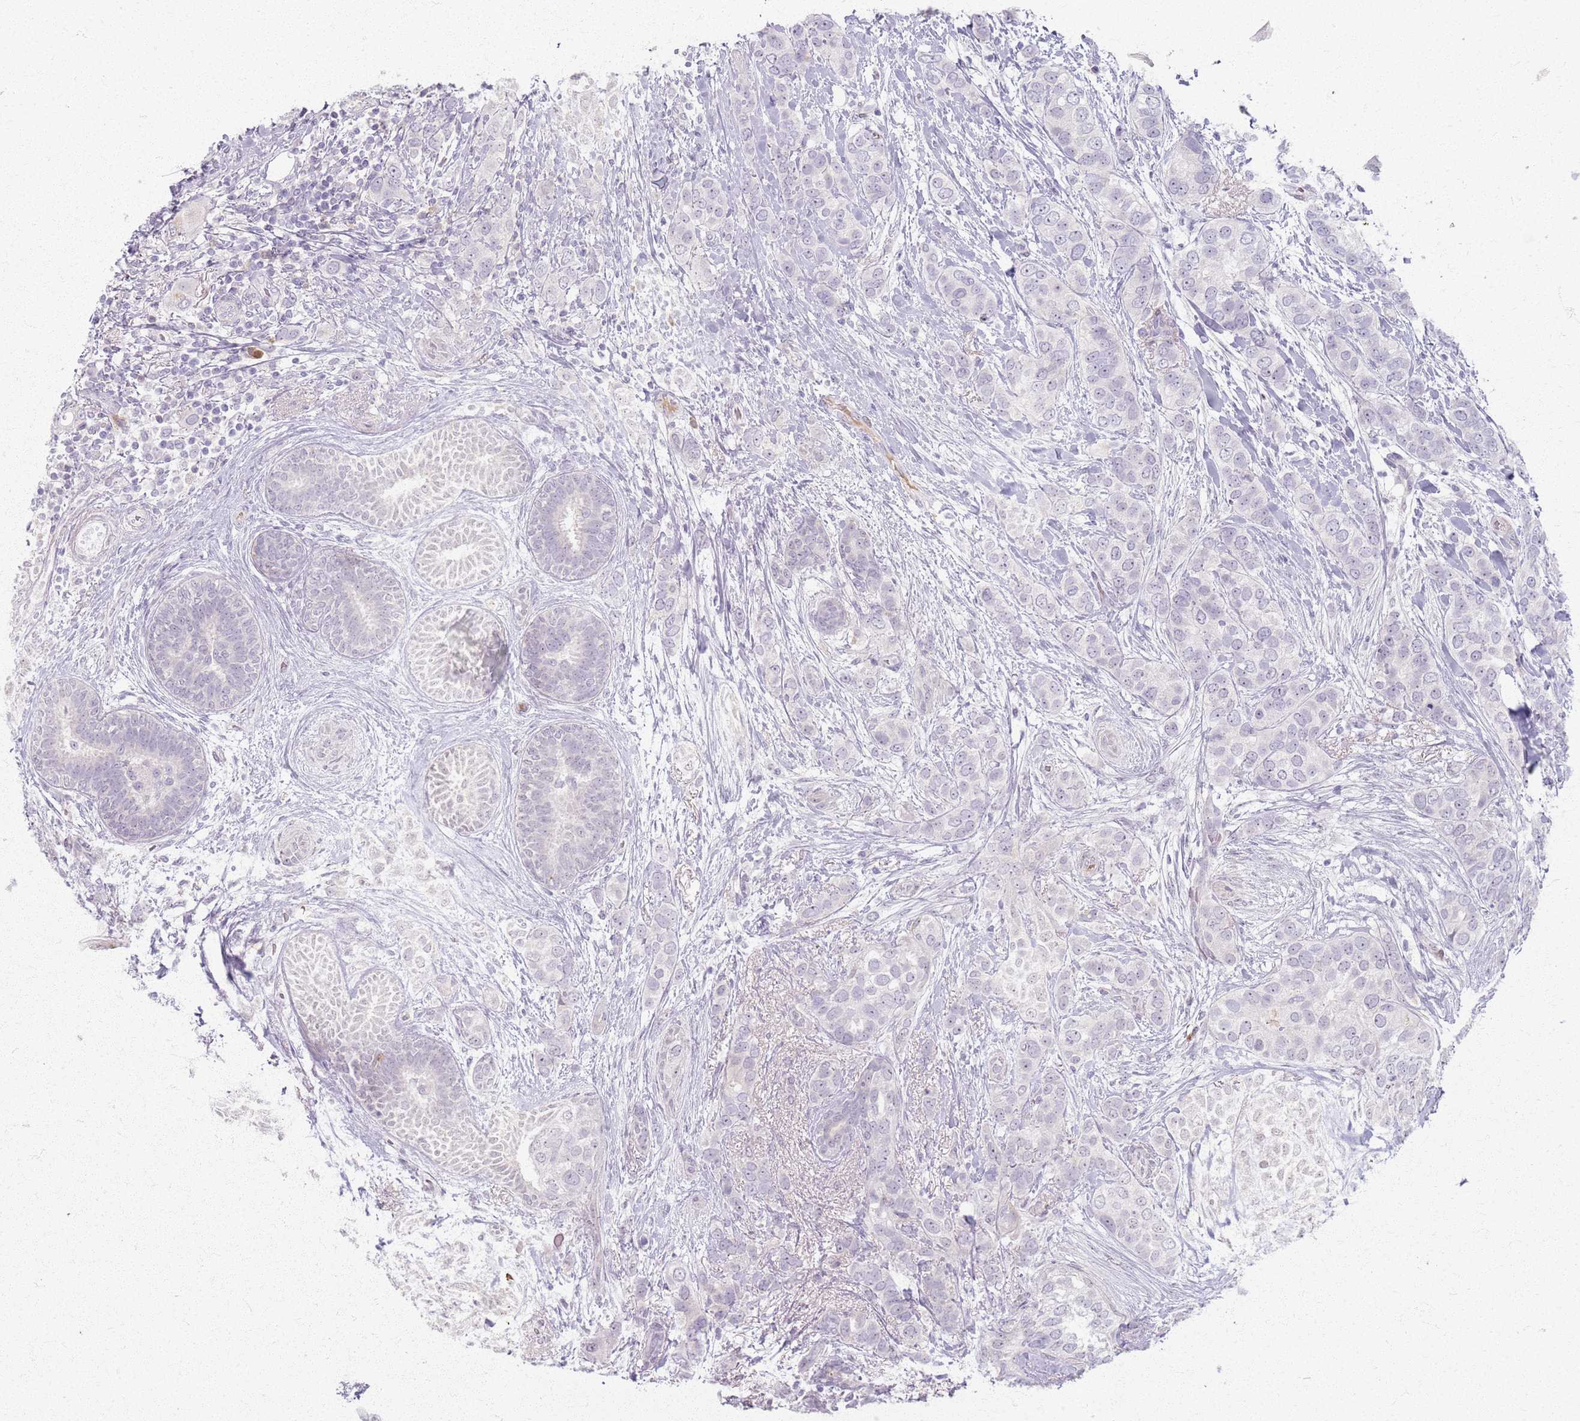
{"staining": {"intensity": "negative", "quantity": "none", "location": "none"}, "tissue": "breast cancer", "cell_type": "Tumor cells", "image_type": "cancer", "snomed": [{"axis": "morphology", "description": "Lobular carcinoma"}, {"axis": "topography", "description": "Breast"}], "caption": "Tumor cells are negative for brown protein staining in breast cancer.", "gene": "CRIPT", "patient": {"sex": "female", "age": 51}}